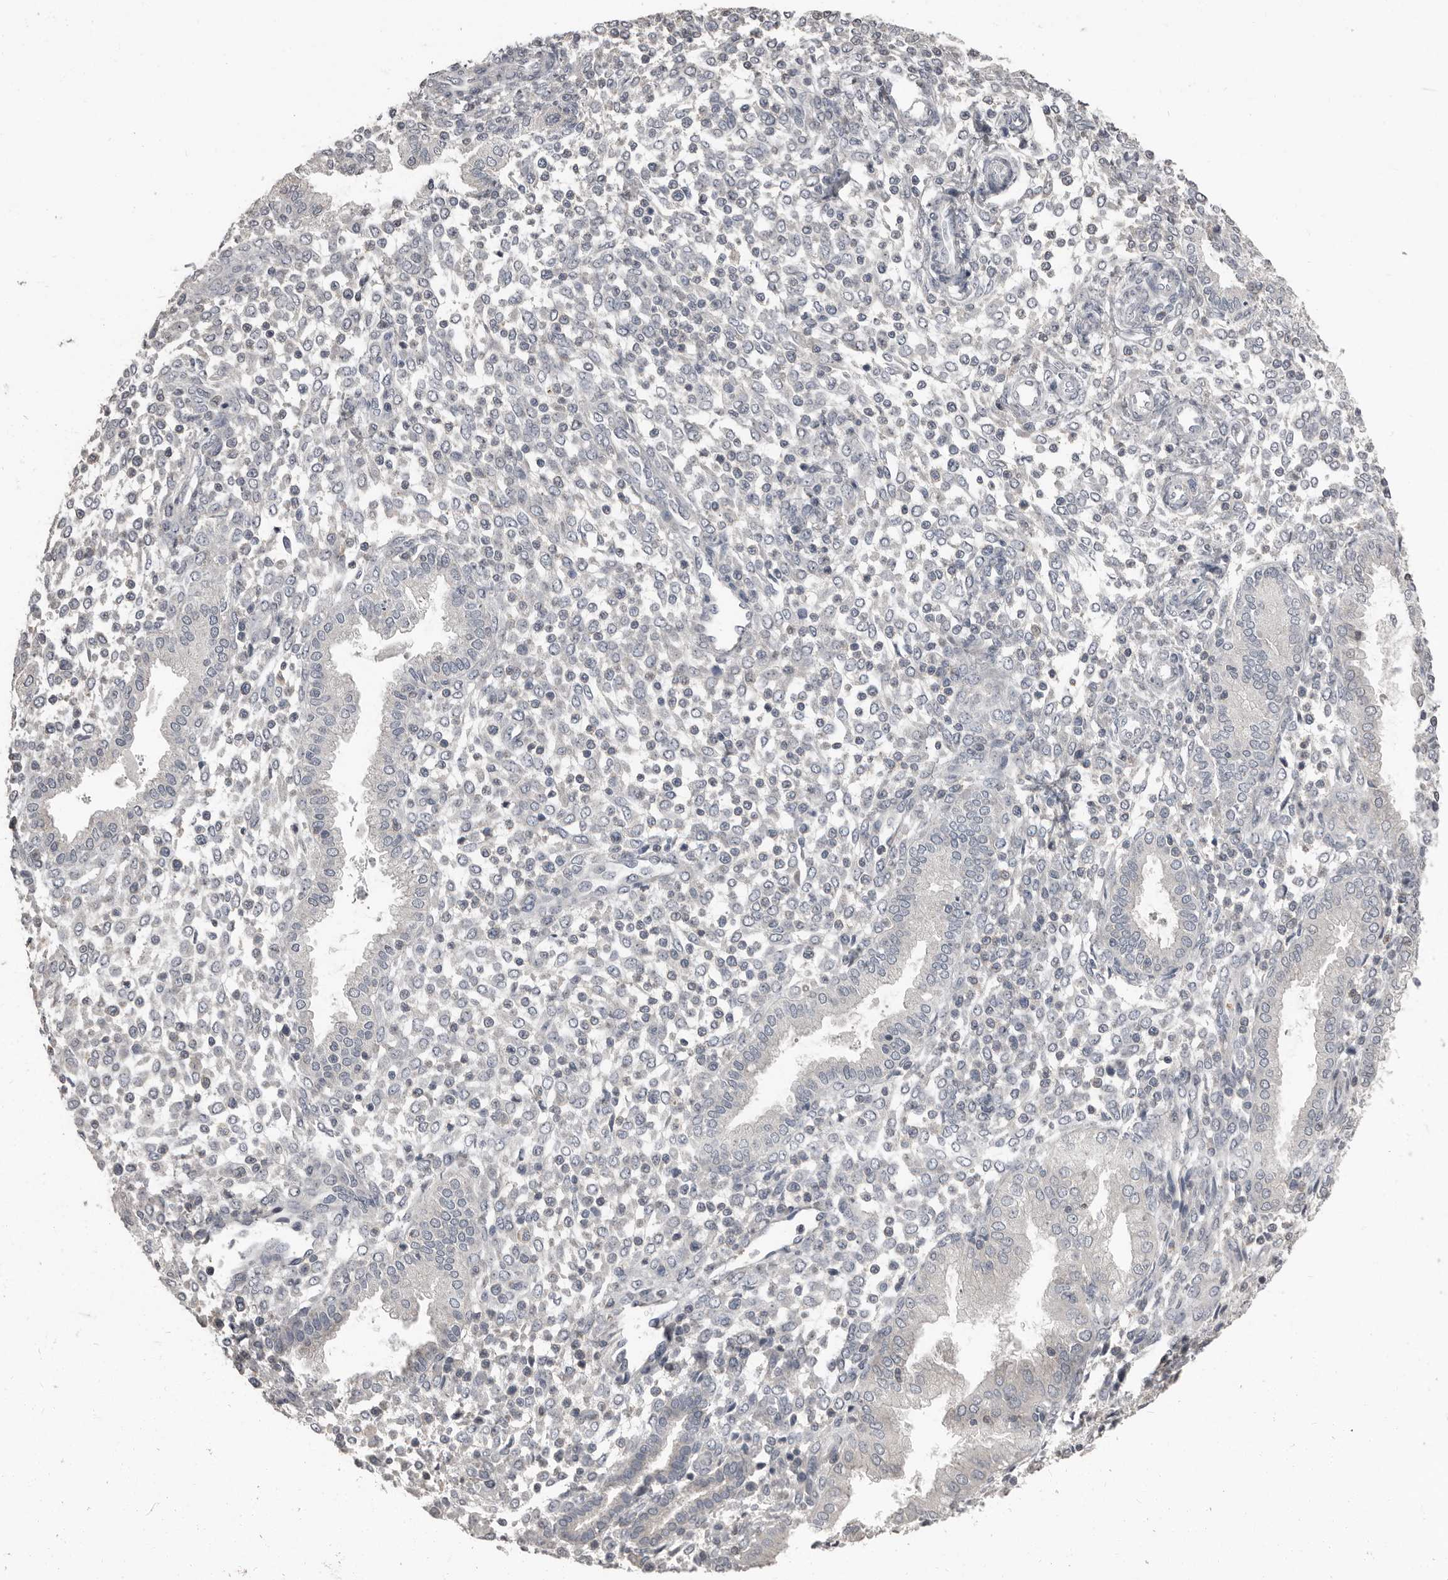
{"staining": {"intensity": "negative", "quantity": "none", "location": "none"}, "tissue": "endometrium", "cell_type": "Cells in endometrial stroma", "image_type": "normal", "snomed": [{"axis": "morphology", "description": "Normal tissue, NOS"}, {"axis": "topography", "description": "Endometrium"}], "caption": "The histopathology image exhibits no significant expression in cells in endometrial stroma of endometrium.", "gene": "CA6", "patient": {"sex": "female", "age": 53}}